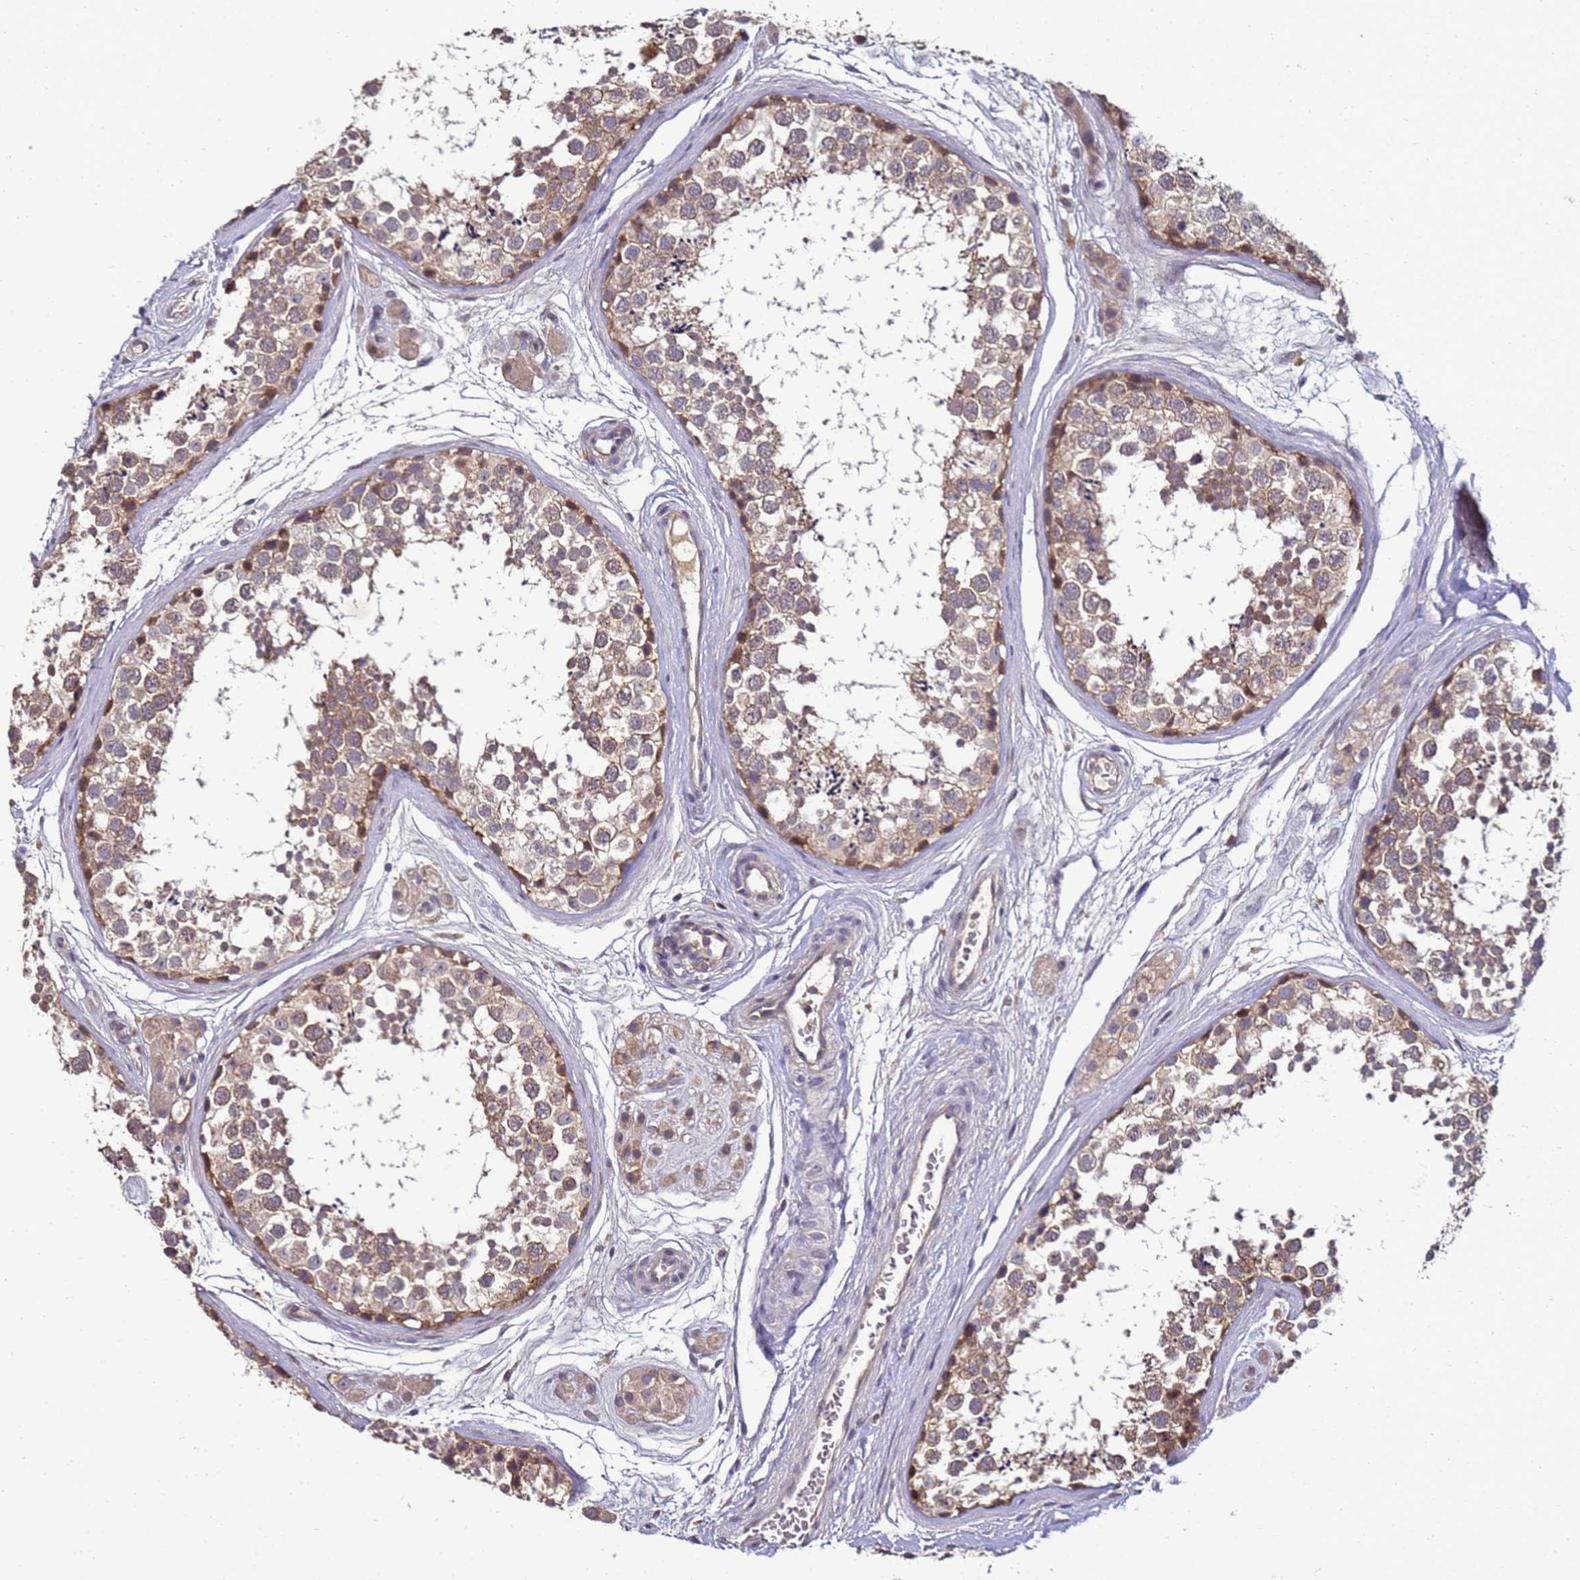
{"staining": {"intensity": "moderate", "quantity": ">75%", "location": "cytoplasmic/membranous"}, "tissue": "testis", "cell_type": "Cells in seminiferous ducts", "image_type": "normal", "snomed": [{"axis": "morphology", "description": "Normal tissue, NOS"}, {"axis": "topography", "description": "Testis"}], "caption": "Cells in seminiferous ducts reveal moderate cytoplasmic/membranous expression in about >75% of cells in benign testis.", "gene": "ANKRD17", "patient": {"sex": "male", "age": 56}}